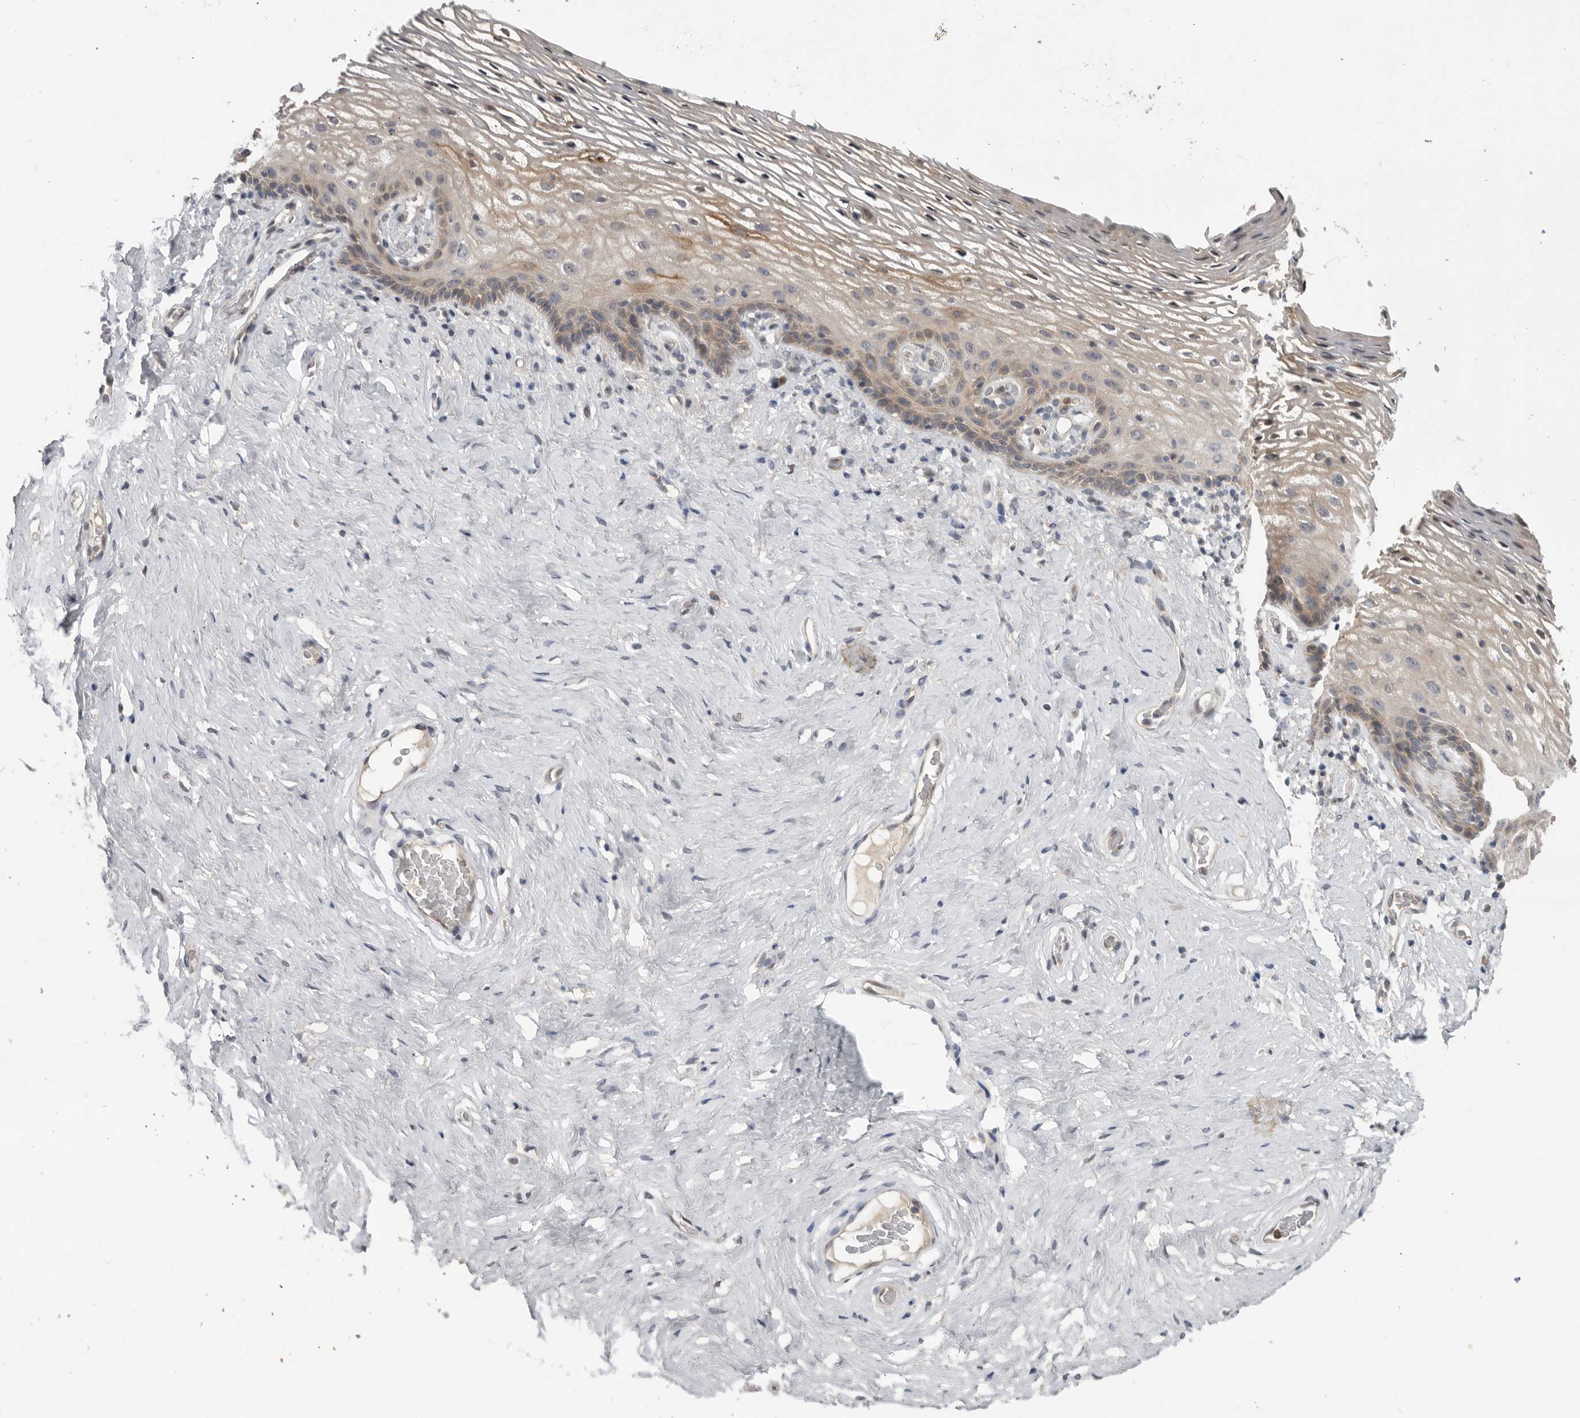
{"staining": {"intensity": "weak", "quantity": "<25%", "location": "cytoplasmic/membranous"}, "tissue": "vagina", "cell_type": "Squamous epithelial cells", "image_type": "normal", "snomed": [{"axis": "morphology", "description": "Normal tissue, NOS"}, {"axis": "morphology", "description": "Adenocarcinoma, NOS"}, {"axis": "topography", "description": "Rectum"}, {"axis": "topography", "description": "Vagina"}], "caption": "This is an immunohistochemistry image of benign human vagina. There is no positivity in squamous epithelial cells.", "gene": "KLK5", "patient": {"sex": "female", "age": 71}}